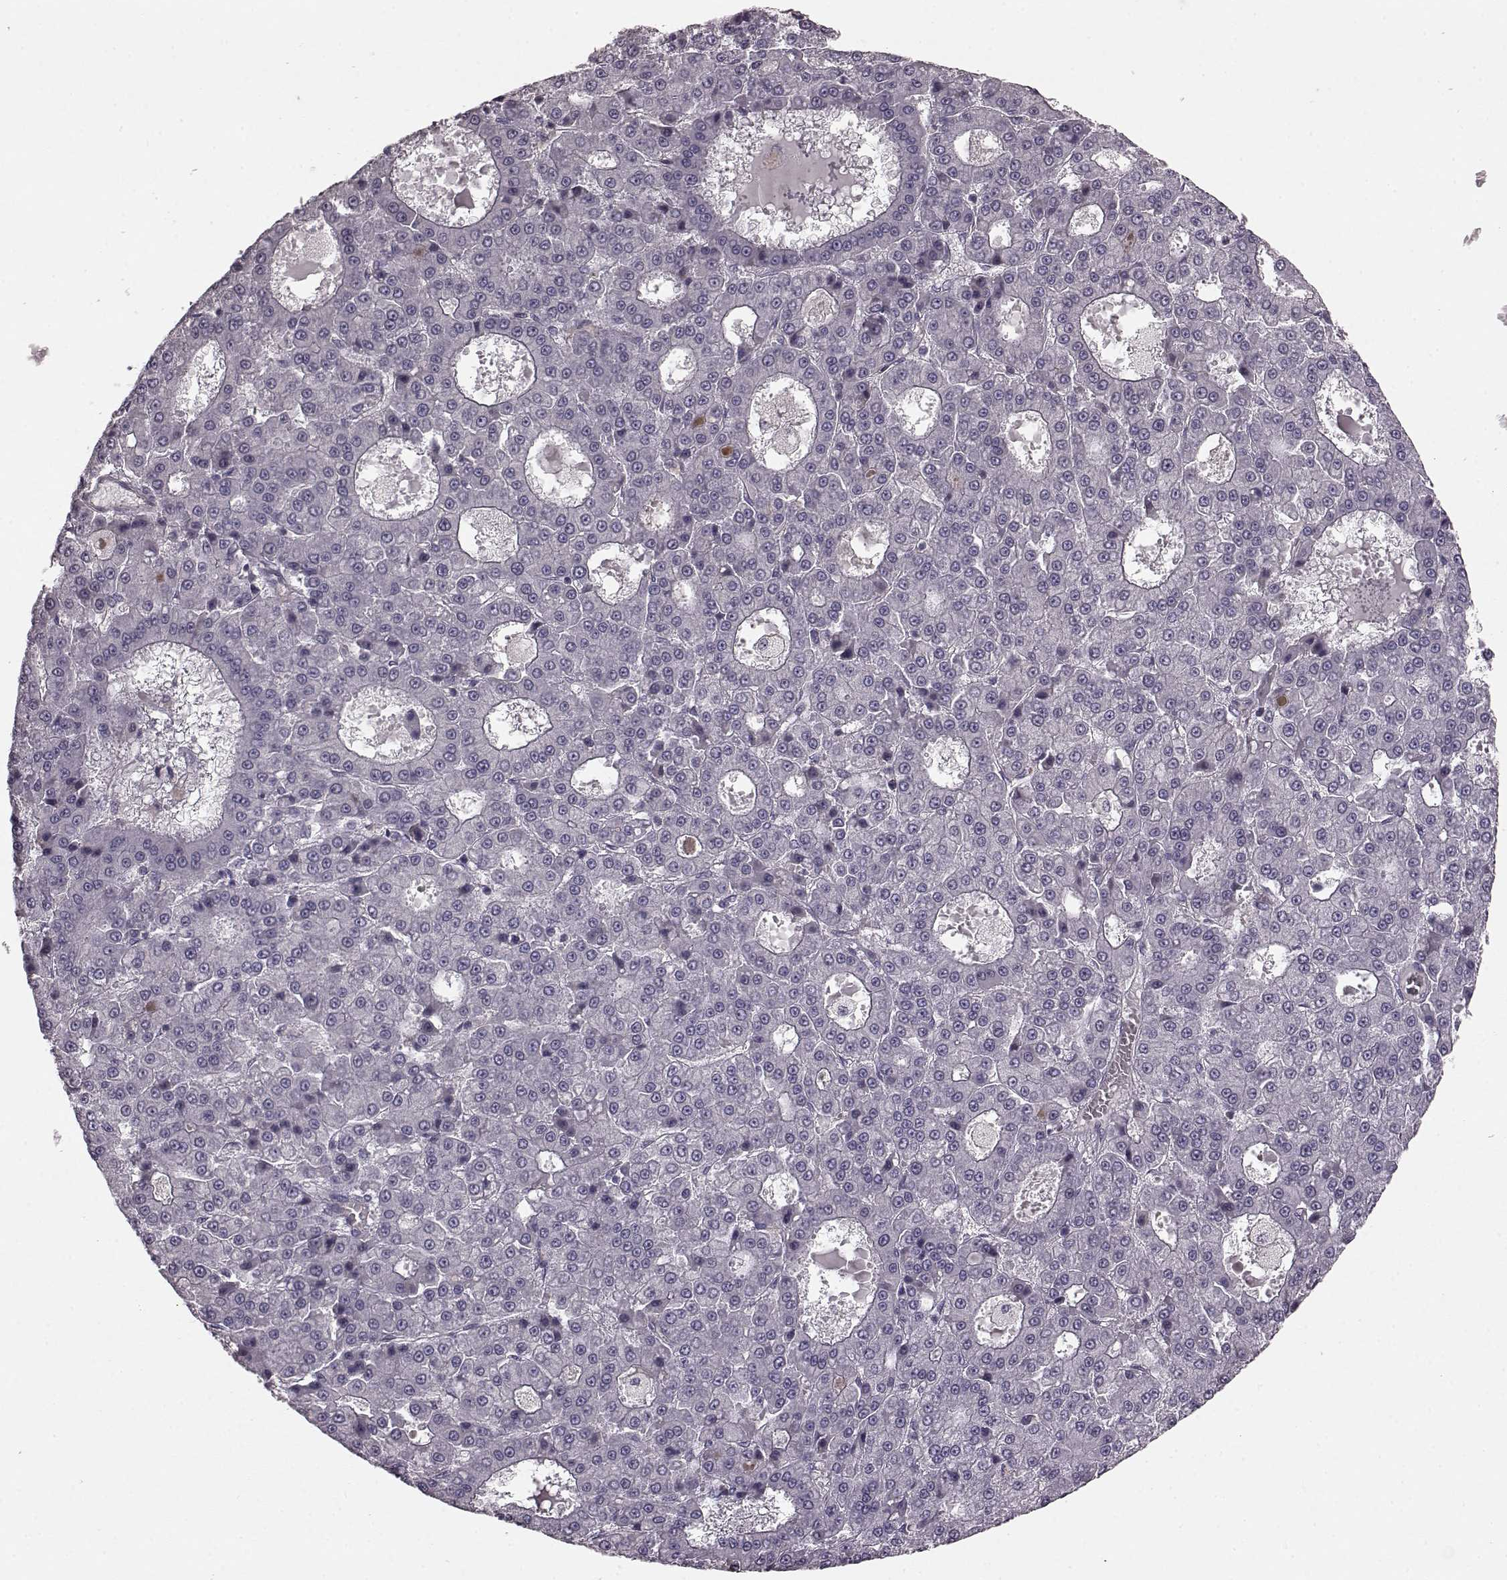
{"staining": {"intensity": "negative", "quantity": "none", "location": "none"}, "tissue": "liver cancer", "cell_type": "Tumor cells", "image_type": "cancer", "snomed": [{"axis": "morphology", "description": "Carcinoma, Hepatocellular, NOS"}, {"axis": "topography", "description": "Liver"}], "caption": "Photomicrograph shows no significant protein expression in tumor cells of liver hepatocellular carcinoma.", "gene": "PDCD1", "patient": {"sex": "male", "age": 70}}